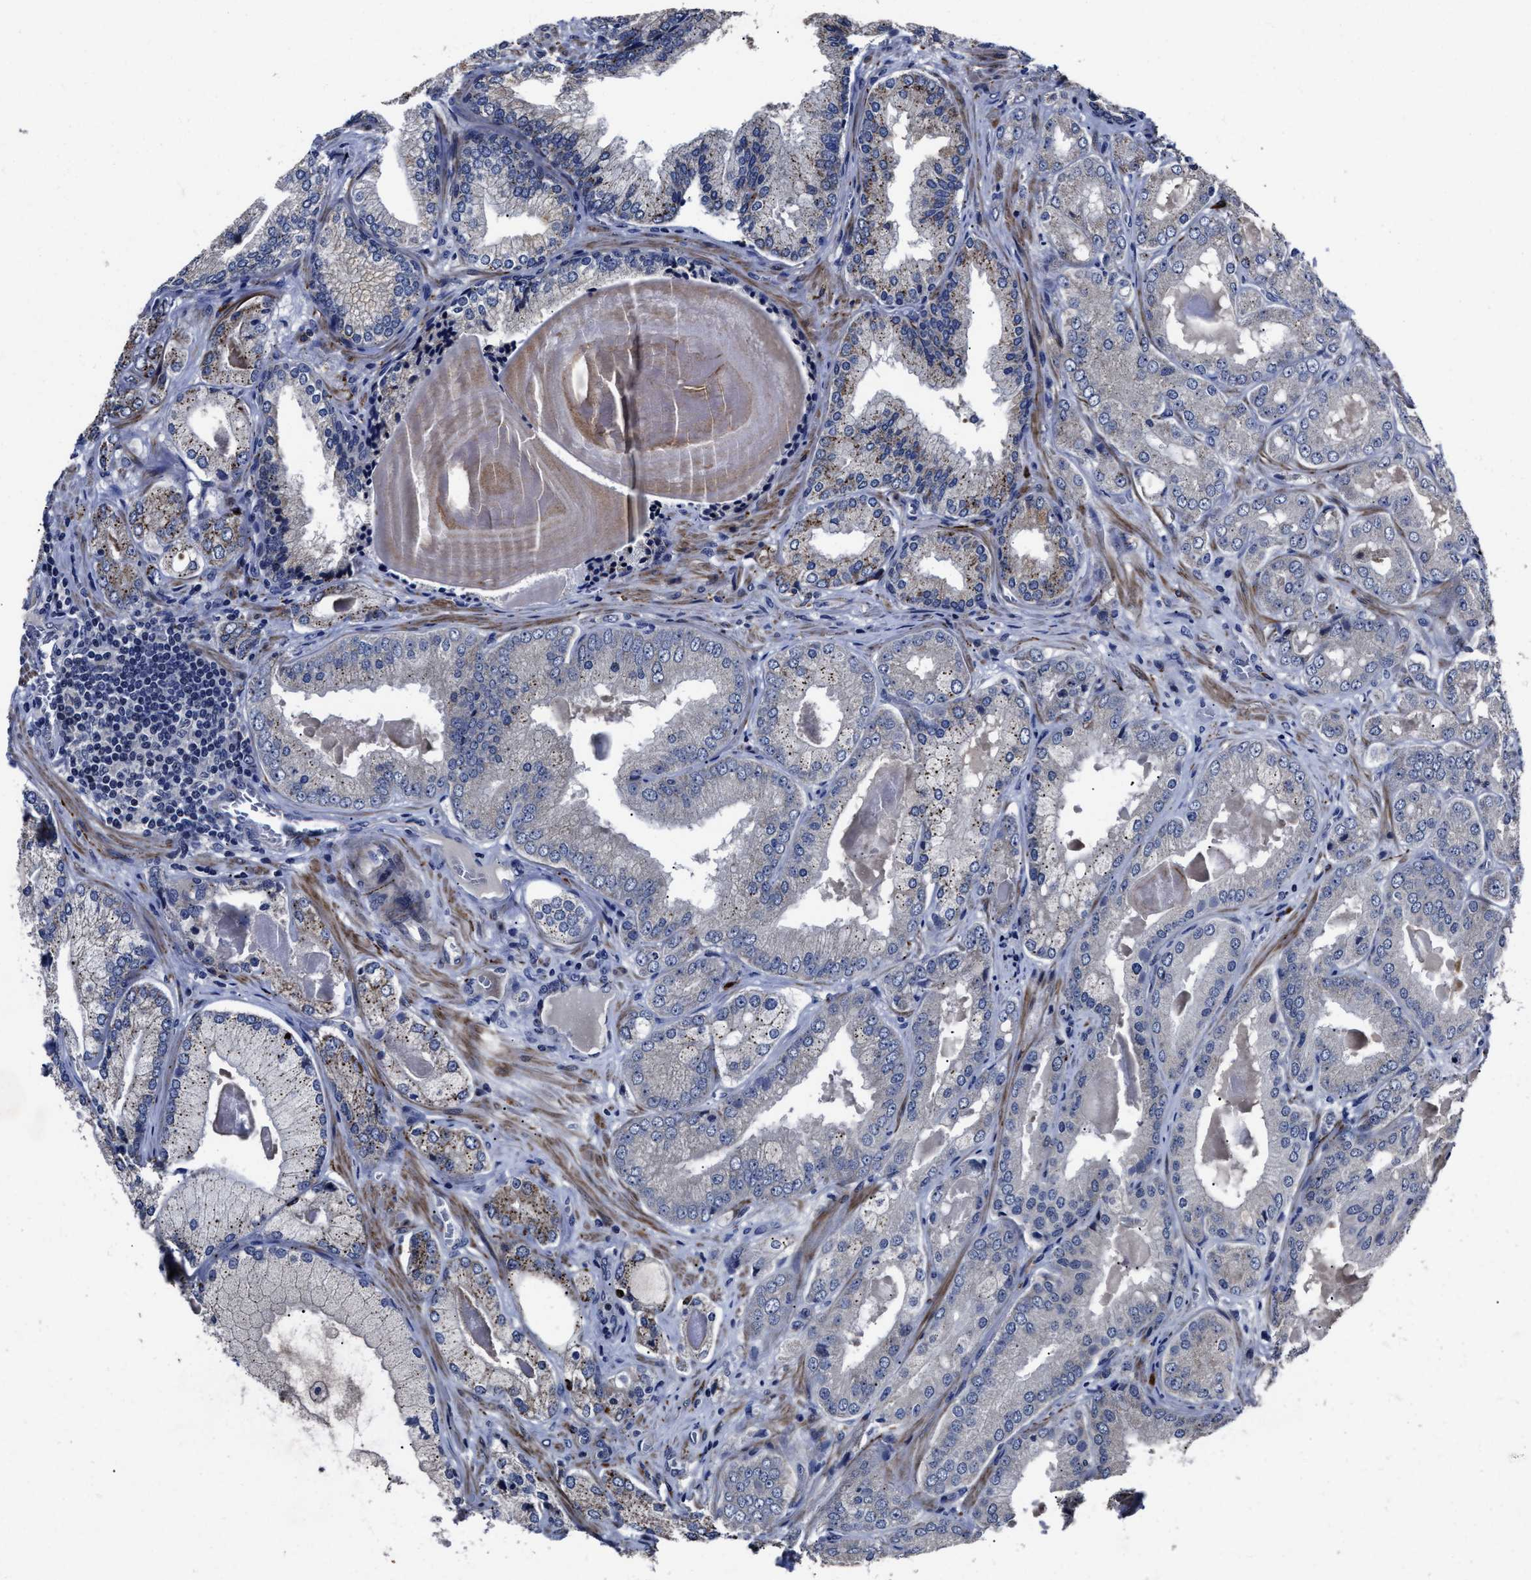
{"staining": {"intensity": "weak", "quantity": "25%-75%", "location": "cytoplasmic/membranous"}, "tissue": "prostate cancer", "cell_type": "Tumor cells", "image_type": "cancer", "snomed": [{"axis": "morphology", "description": "Adenocarcinoma, Low grade"}, {"axis": "topography", "description": "Prostate"}], "caption": "Protein analysis of prostate cancer (adenocarcinoma (low-grade)) tissue reveals weak cytoplasmic/membranous staining in about 25%-75% of tumor cells.", "gene": "RSBN1L", "patient": {"sex": "male", "age": 65}}